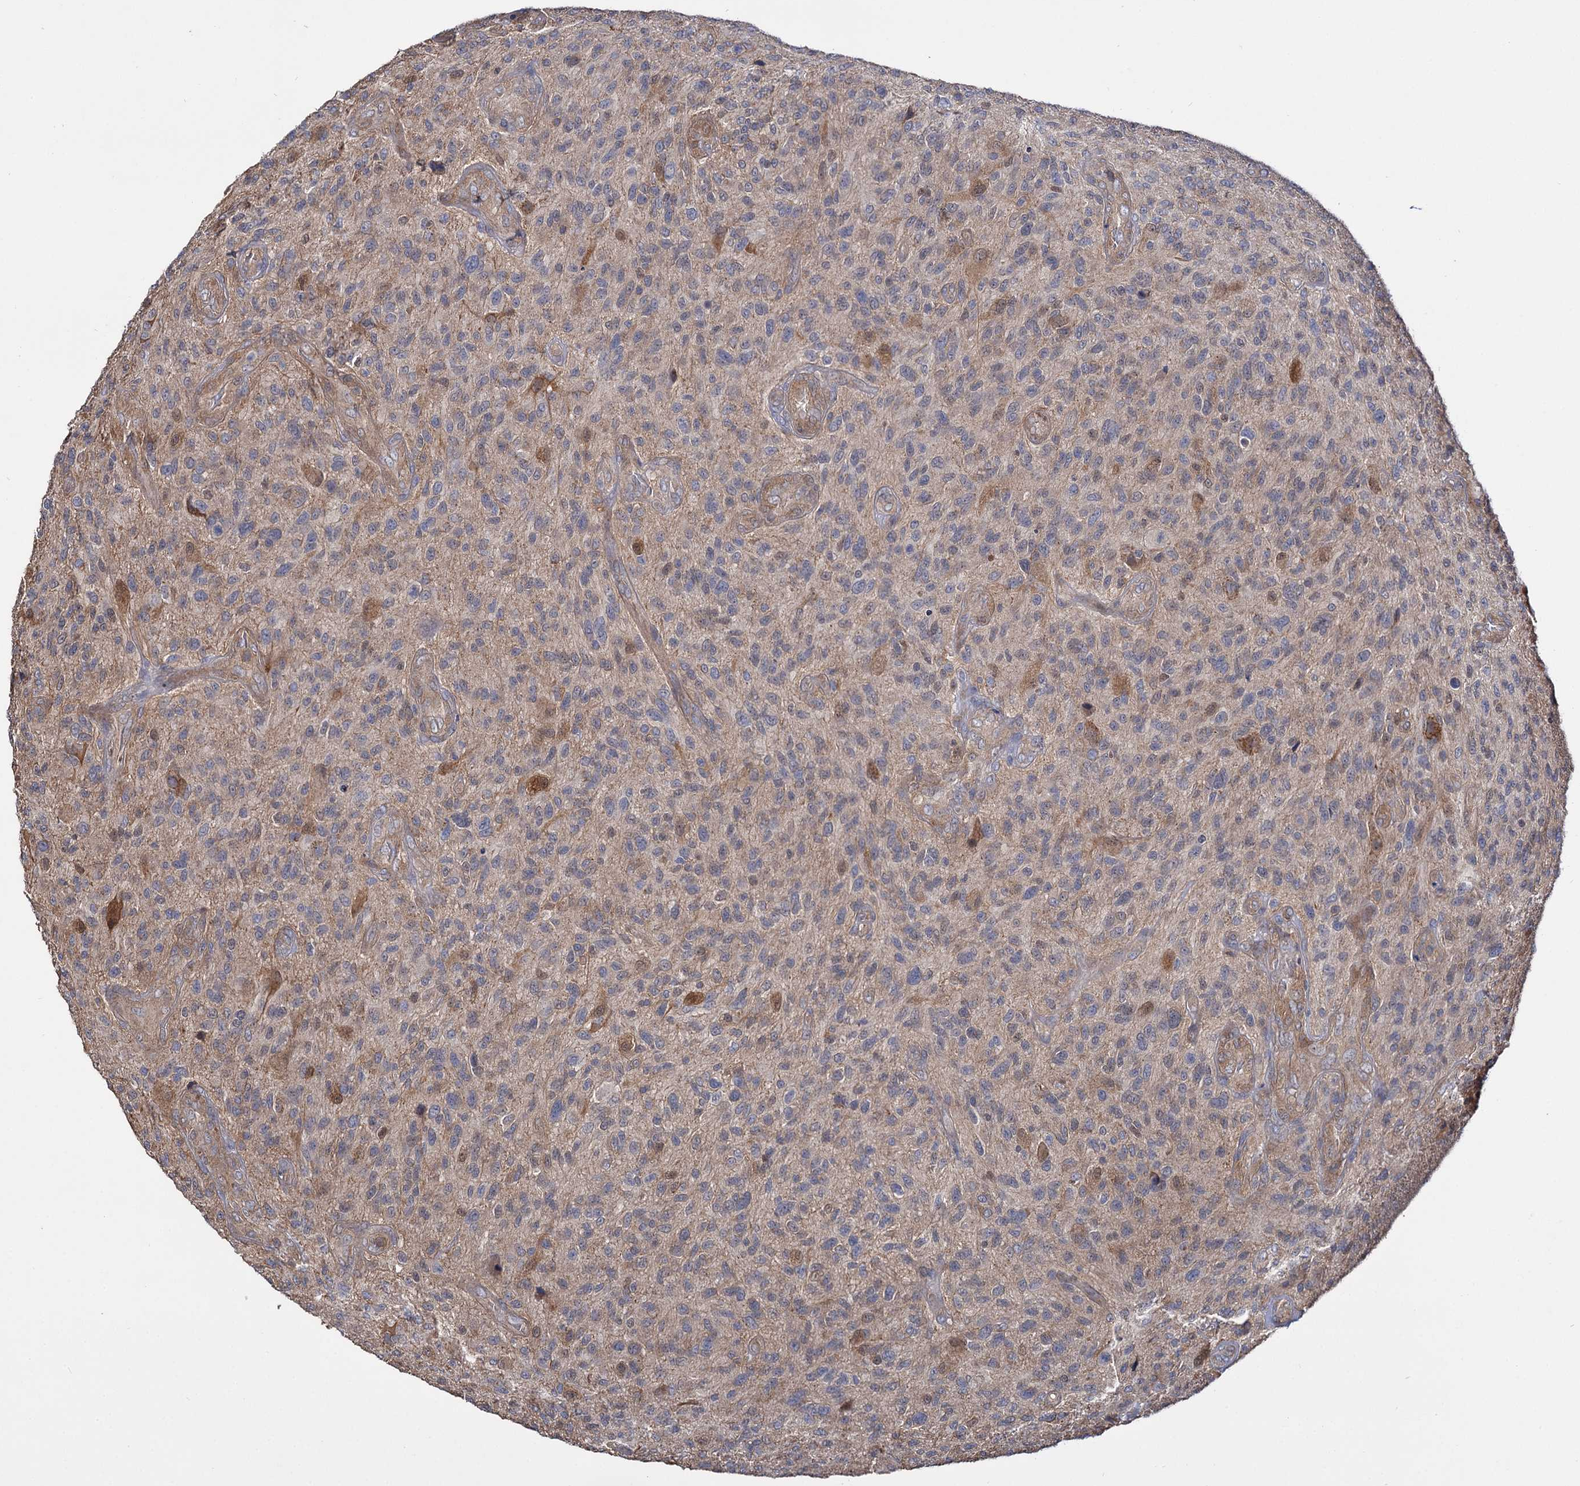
{"staining": {"intensity": "weak", "quantity": "<25%", "location": "cytoplasmic/membranous"}, "tissue": "glioma", "cell_type": "Tumor cells", "image_type": "cancer", "snomed": [{"axis": "morphology", "description": "Glioma, malignant, High grade"}, {"axis": "topography", "description": "Brain"}], "caption": "Immunohistochemistry (IHC) image of neoplastic tissue: malignant glioma (high-grade) stained with DAB displays no significant protein positivity in tumor cells. The staining was performed using DAB (3,3'-diaminobenzidine) to visualize the protein expression in brown, while the nuclei were stained in blue with hematoxylin (Magnification: 20x).", "gene": "IDI1", "patient": {"sex": "male", "age": 47}}